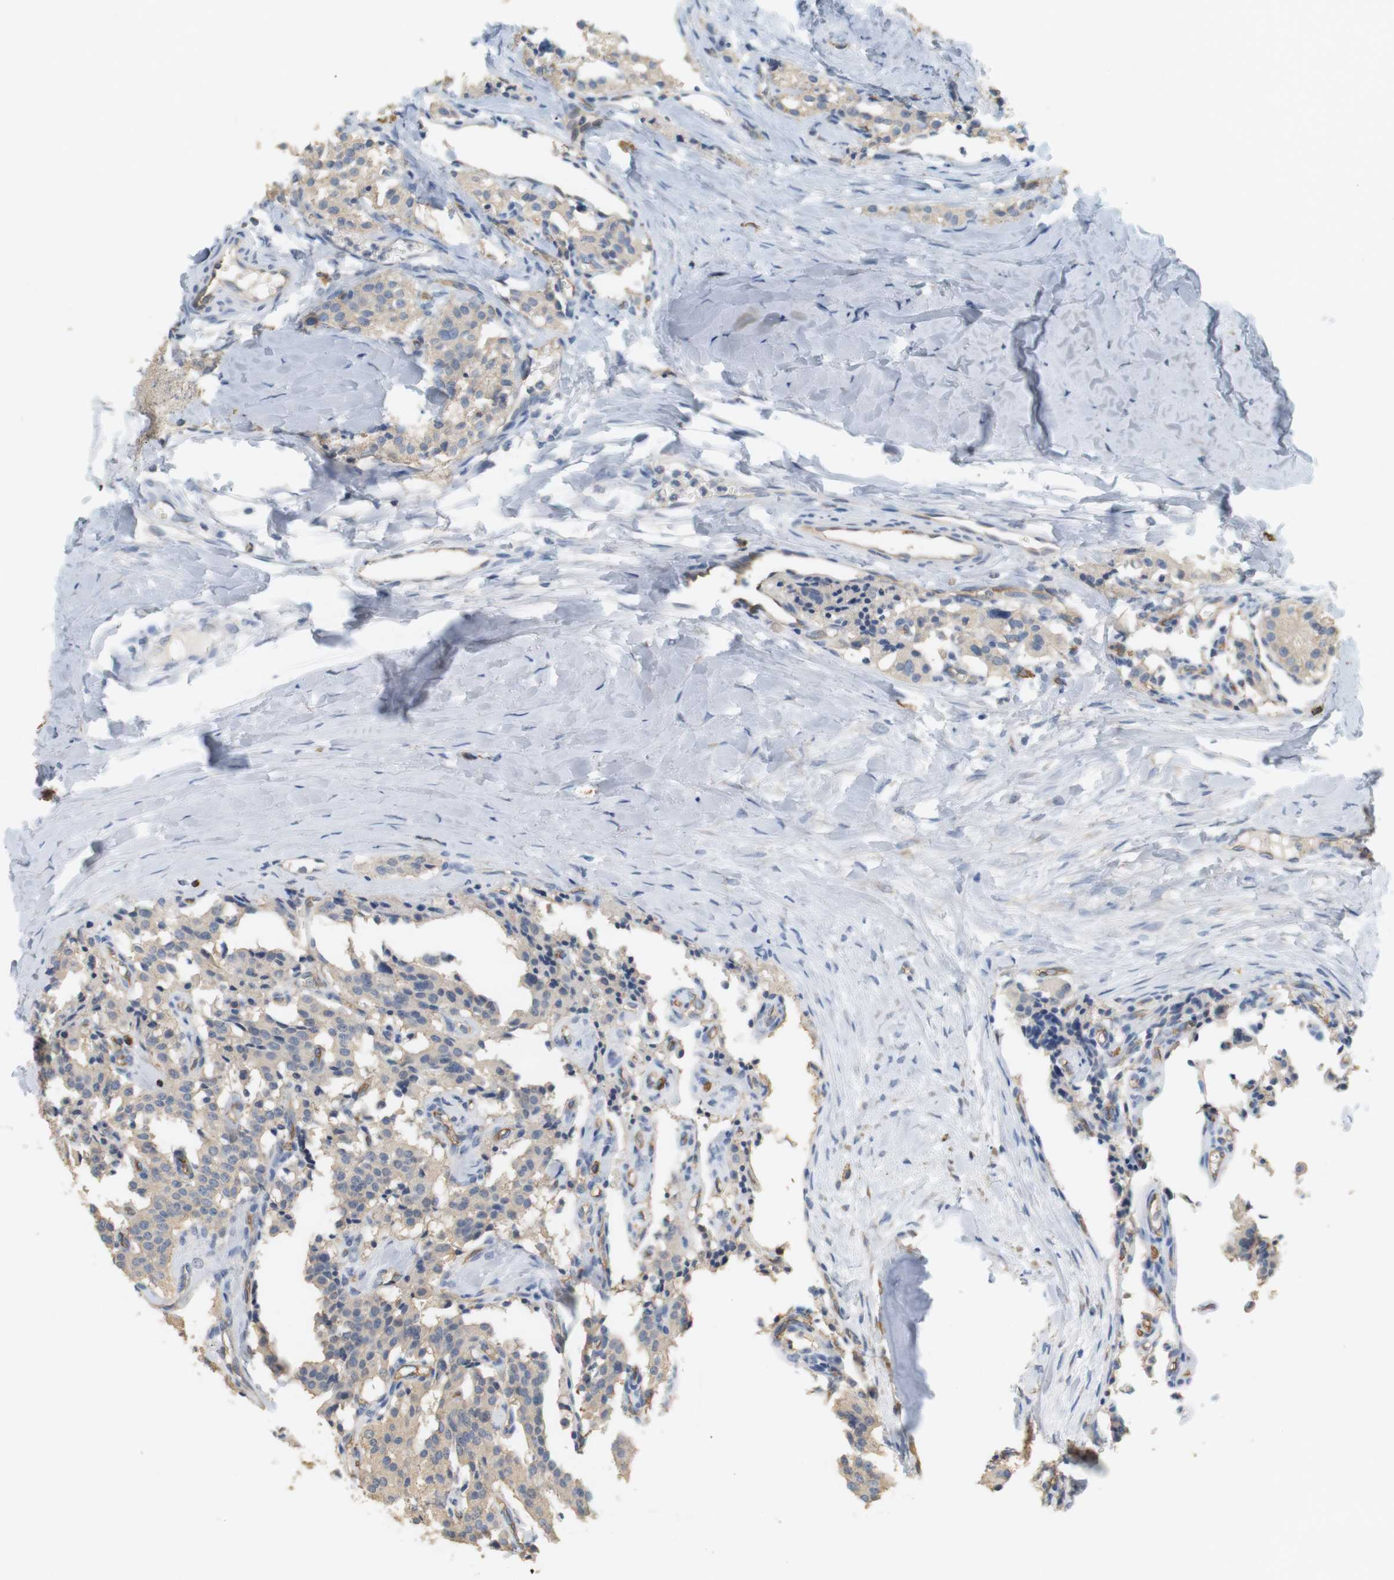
{"staining": {"intensity": "negative", "quantity": "none", "location": "none"}, "tissue": "carcinoid", "cell_type": "Tumor cells", "image_type": "cancer", "snomed": [{"axis": "morphology", "description": "Carcinoid, malignant, NOS"}, {"axis": "topography", "description": "Lung"}], "caption": "The immunohistochemistry micrograph has no significant staining in tumor cells of carcinoid tissue. (Immunohistochemistry, brightfield microscopy, high magnification).", "gene": "OSR1", "patient": {"sex": "male", "age": 30}}